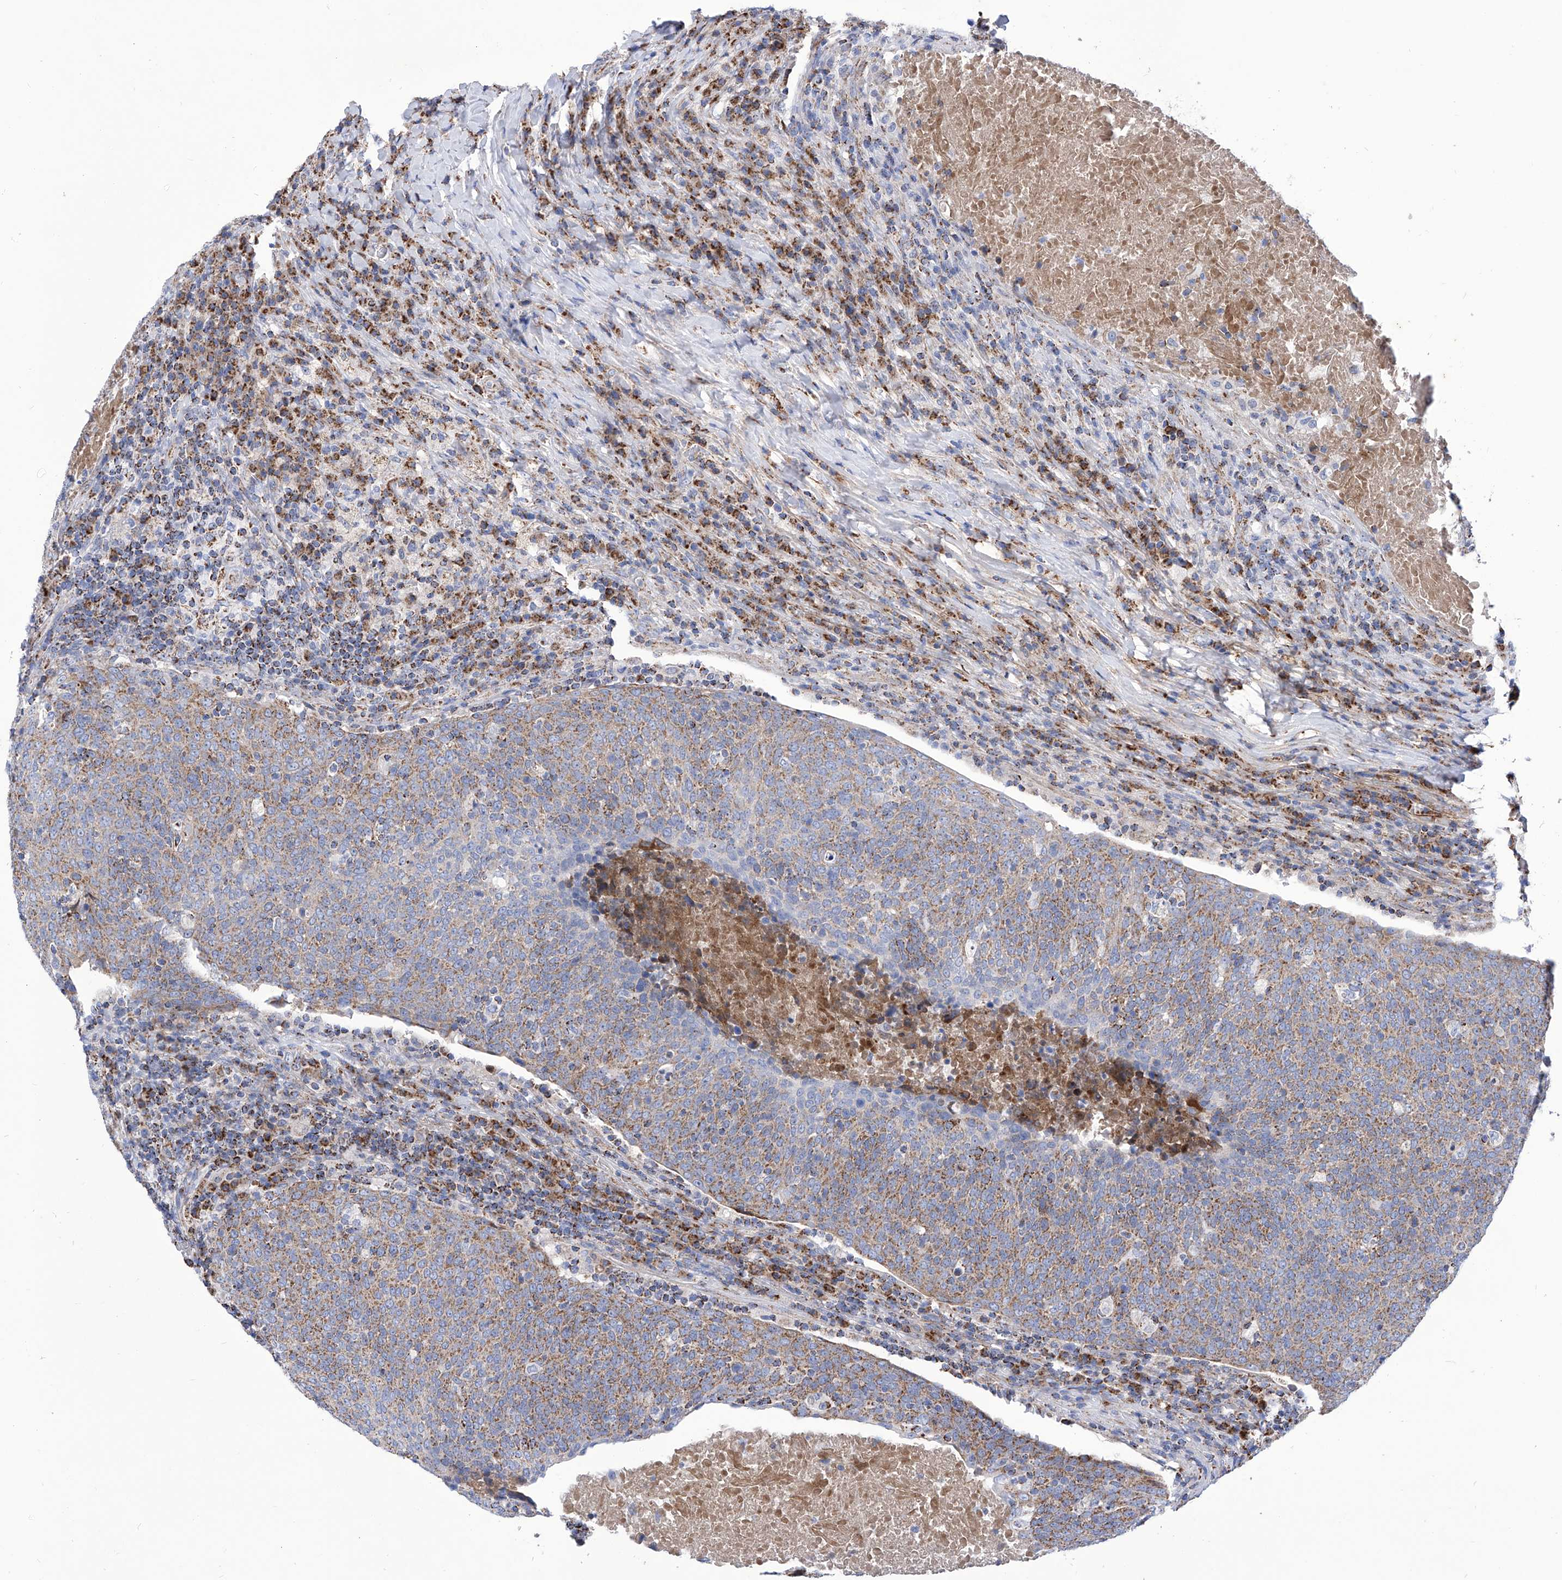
{"staining": {"intensity": "moderate", "quantity": ">75%", "location": "cytoplasmic/membranous"}, "tissue": "head and neck cancer", "cell_type": "Tumor cells", "image_type": "cancer", "snomed": [{"axis": "morphology", "description": "Squamous cell carcinoma, NOS"}, {"axis": "morphology", "description": "Squamous cell carcinoma, metastatic, NOS"}, {"axis": "topography", "description": "Lymph node"}, {"axis": "topography", "description": "Head-Neck"}], "caption": "Head and neck cancer was stained to show a protein in brown. There is medium levels of moderate cytoplasmic/membranous staining in approximately >75% of tumor cells.", "gene": "SRBD1", "patient": {"sex": "male", "age": 62}}